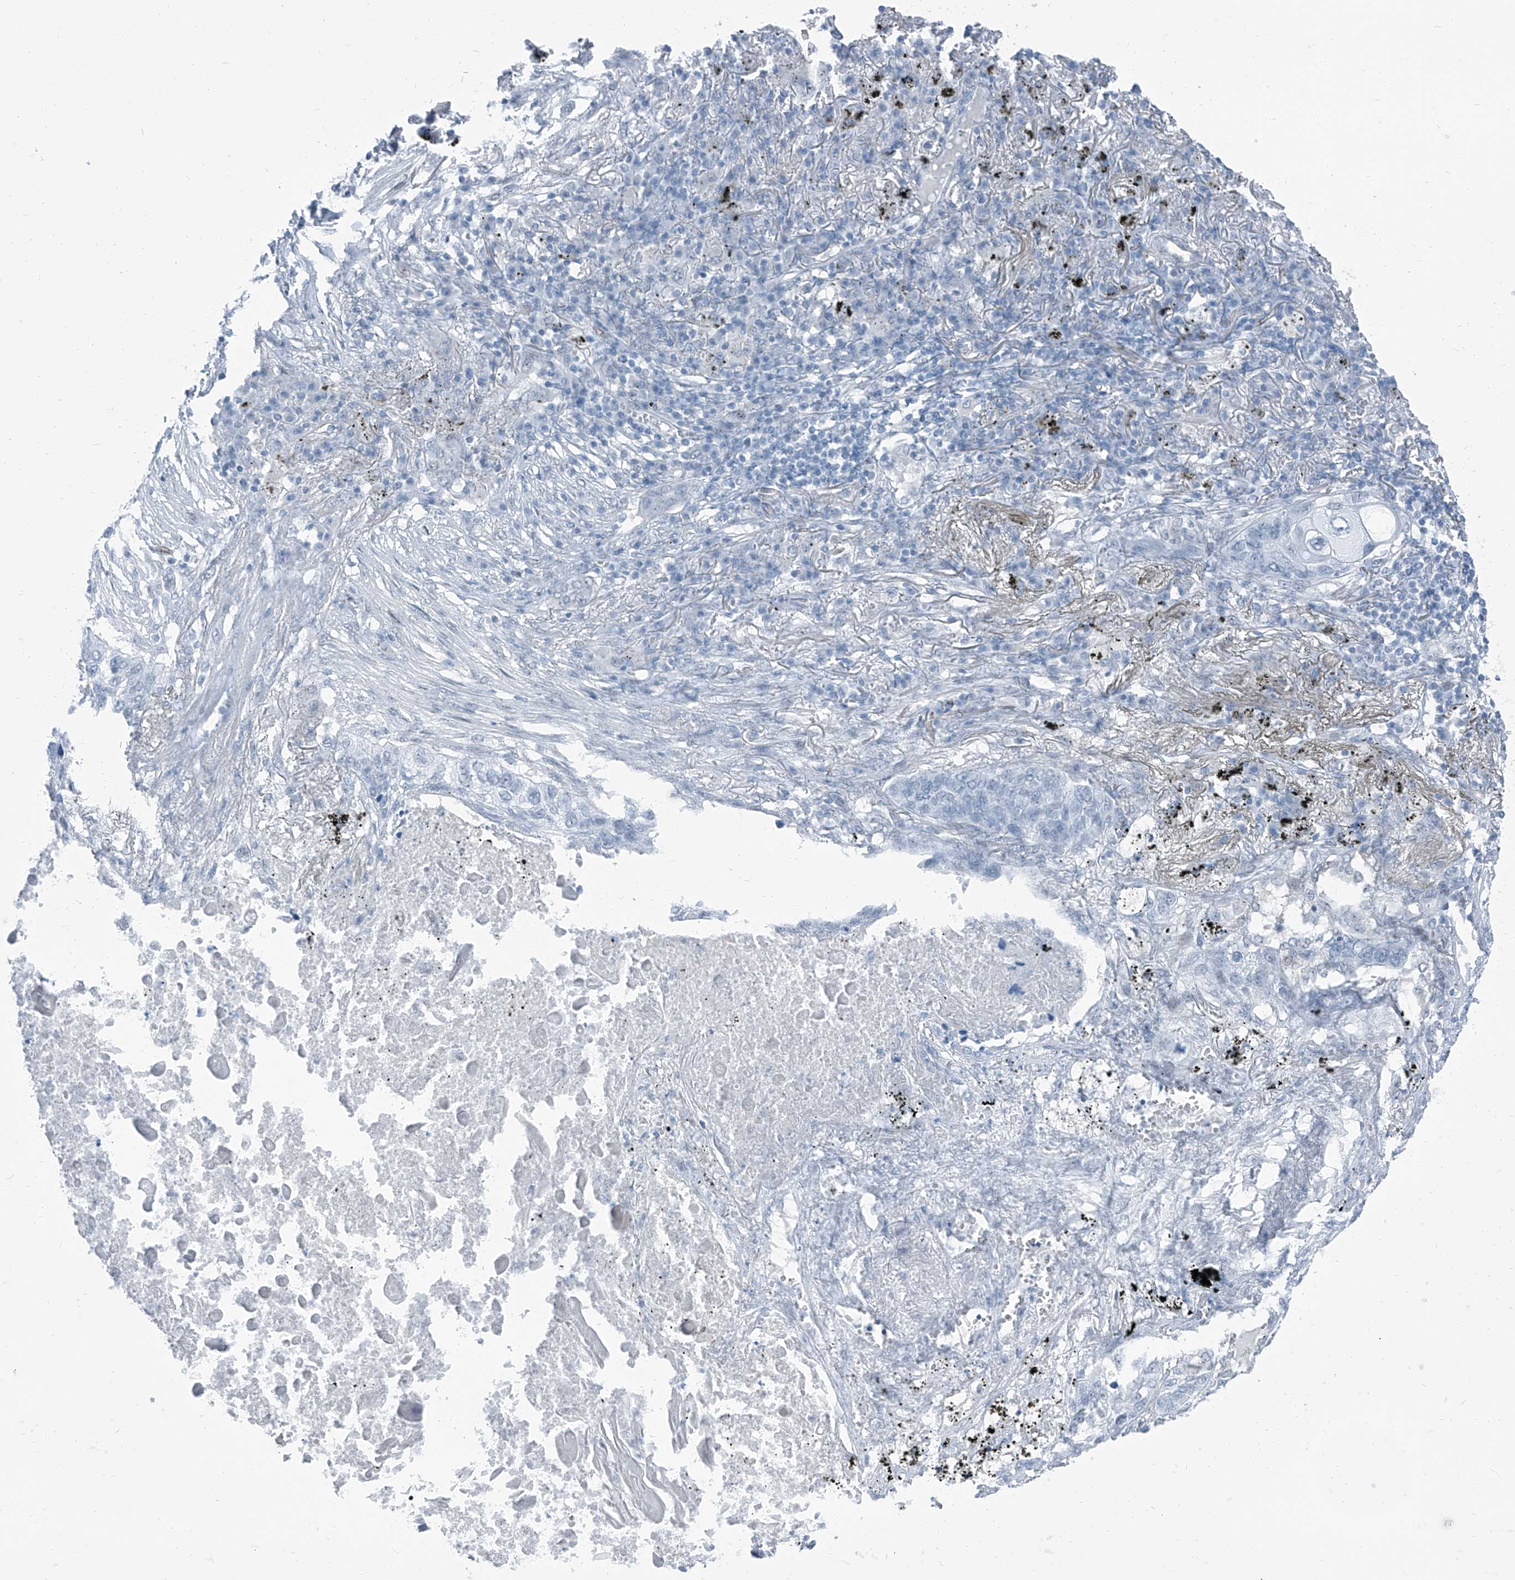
{"staining": {"intensity": "negative", "quantity": "none", "location": "none"}, "tissue": "lung cancer", "cell_type": "Tumor cells", "image_type": "cancer", "snomed": [{"axis": "morphology", "description": "Squamous cell carcinoma, NOS"}, {"axis": "topography", "description": "Lung"}], "caption": "Human lung cancer (squamous cell carcinoma) stained for a protein using IHC displays no staining in tumor cells.", "gene": "RGN", "patient": {"sex": "female", "age": 63}}